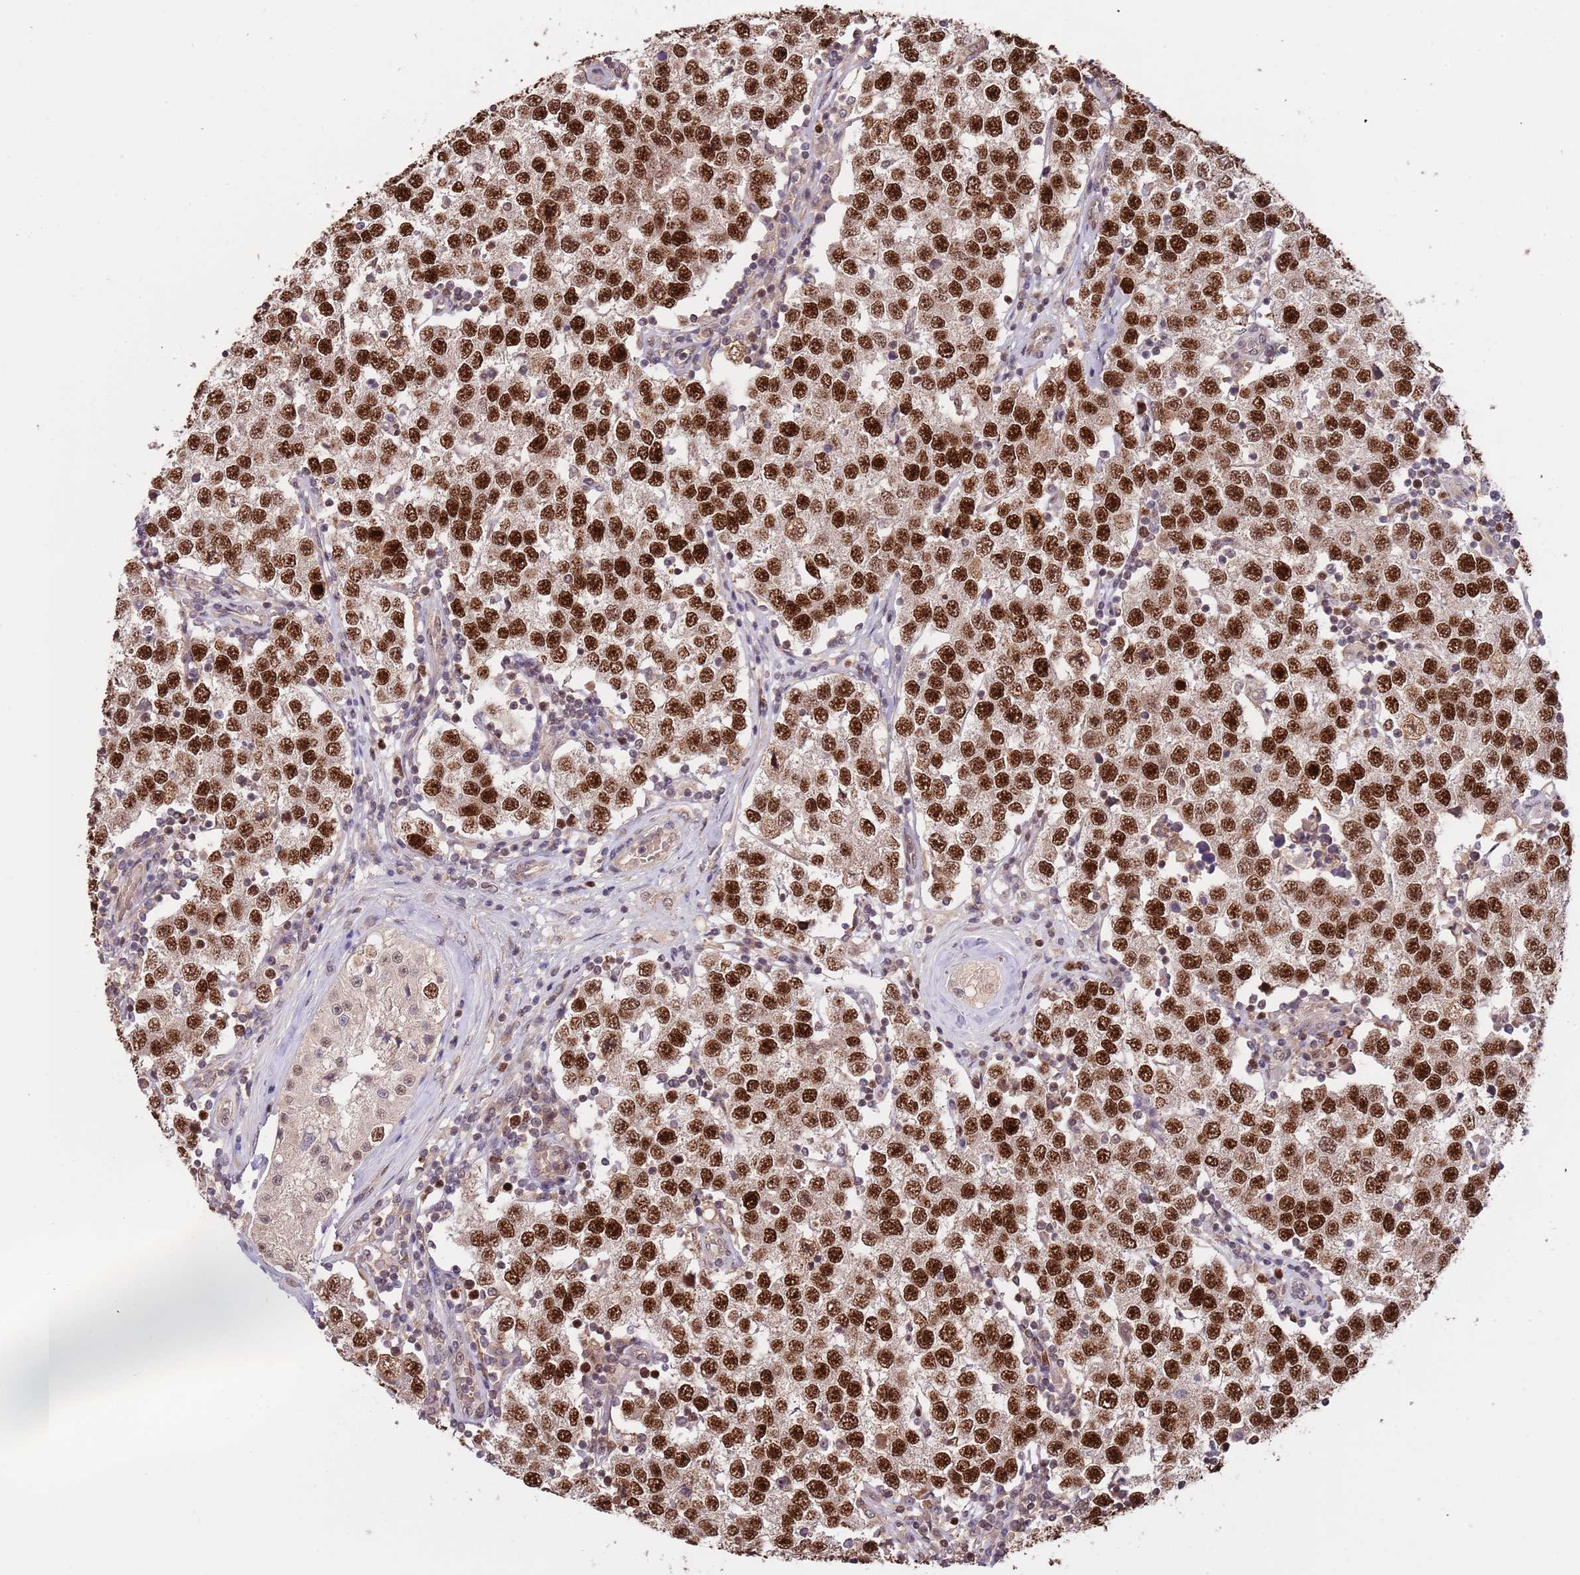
{"staining": {"intensity": "strong", "quantity": ">75%", "location": "nuclear"}, "tissue": "testis cancer", "cell_type": "Tumor cells", "image_type": "cancer", "snomed": [{"axis": "morphology", "description": "Seminoma, NOS"}, {"axis": "topography", "description": "Testis"}], "caption": "Testis cancer stained with a protein marker exhibits strong staining in tumor cells.", "gene": "RIF1", "patient": {"sex": "male", "age": 34}}